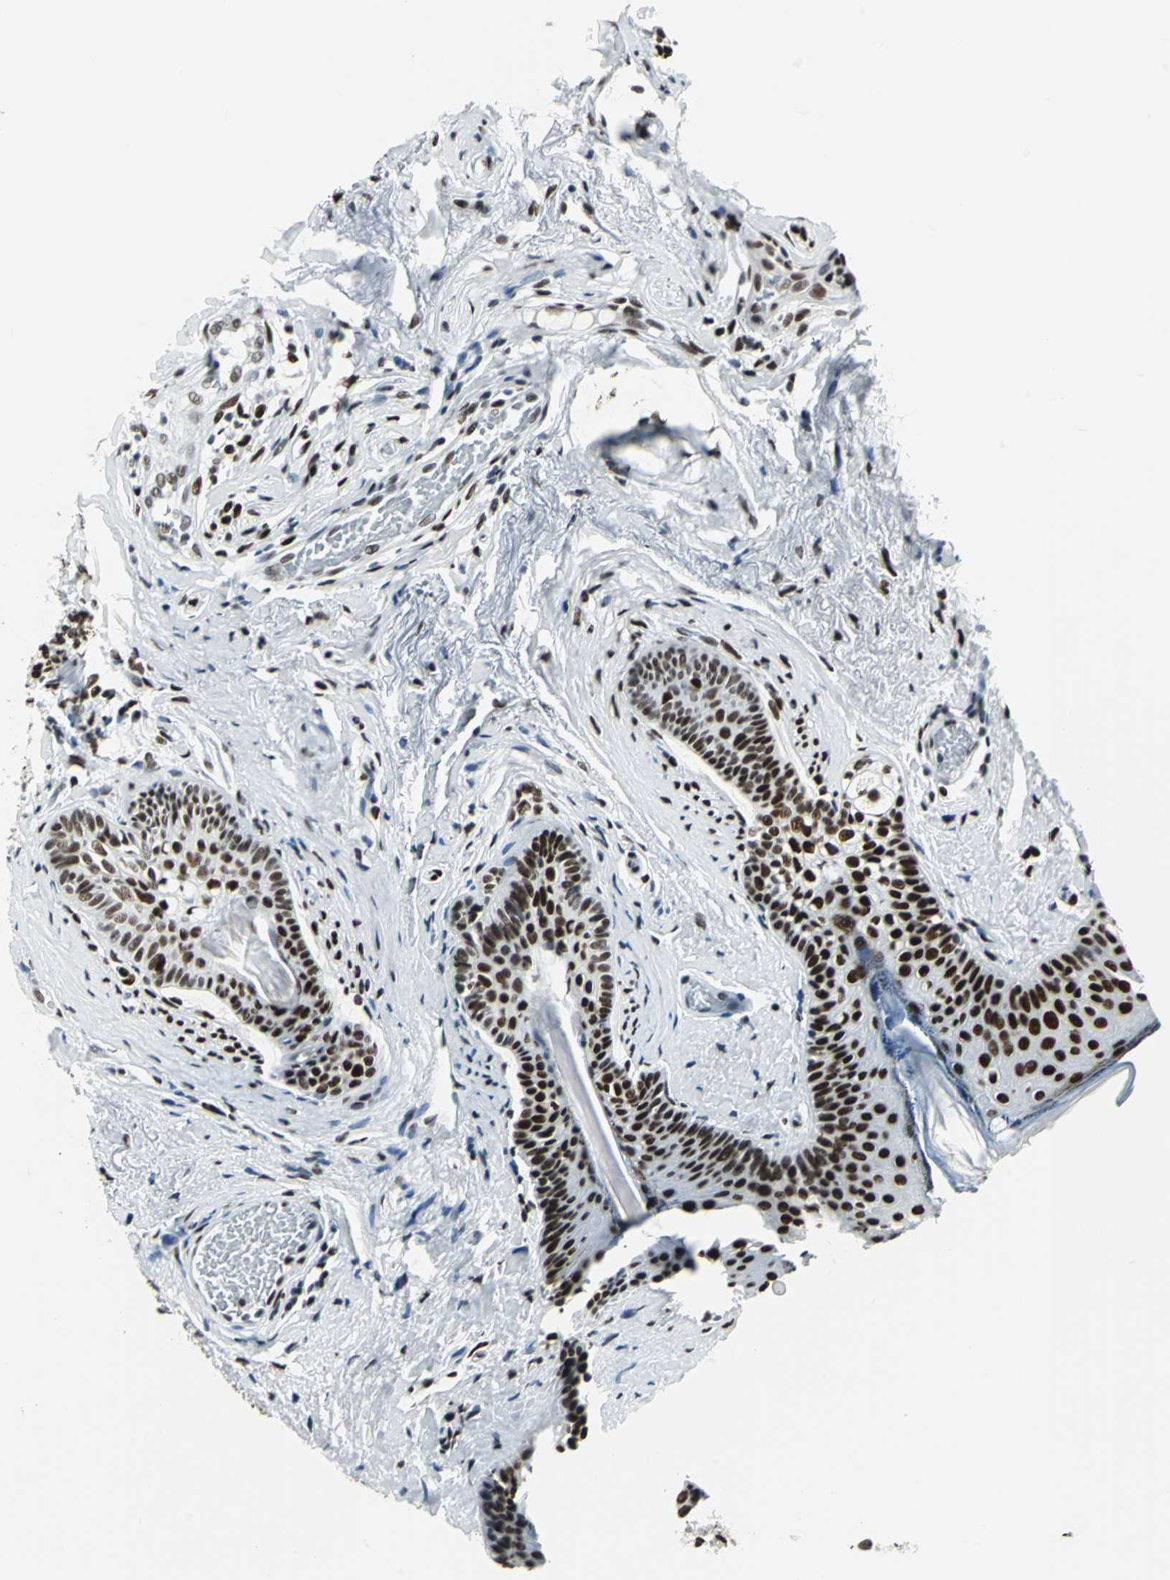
{"staining": {"intensity": "strong", "quantity": ">75%", "location": "nuclear"}, "tissue": "skin cancer", "cell_type": "Tumor cells", "image_type": "cancer", "snomed": [{"axis": "morphology", "description": "Normal tissue, NOS"}, {"axis": "morphology", "description": "Basal cell carcinoma"}, {"axis": "topography", "description": "Skin"}], "caption": "About >75% of tumor cells in human skin basal cell carcinoma demonstrate strong nuclear protein expression as visualized by brown immunohistochemical staining.", "gene": "HDAC2", "patient": {"sex": "female", "age": 69}}